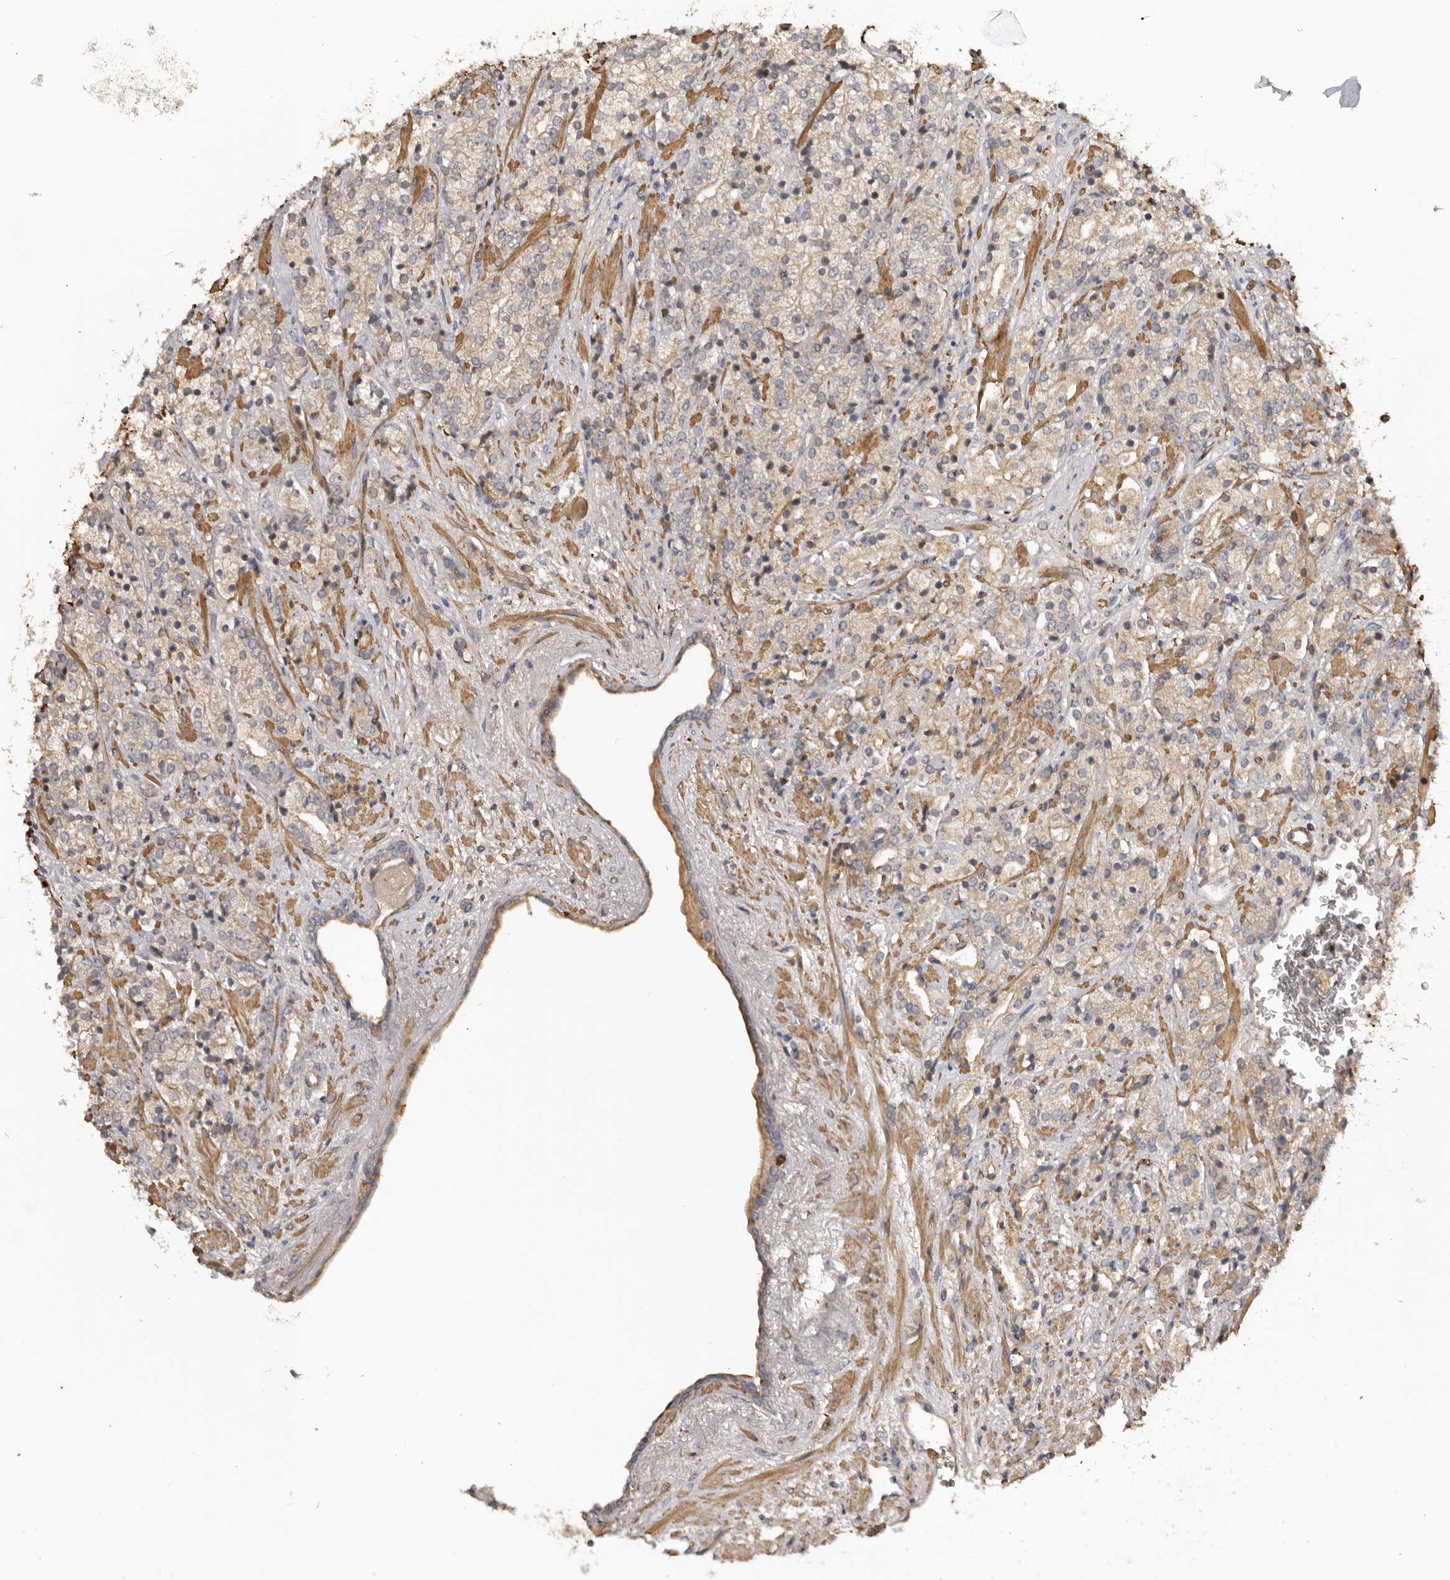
{"staining": {"intensity": "weak", "quantity": "25%-75%", "location": "cytoplasmic/membranous"}, "tissue": "prostate cancer", "cell_type": "Tumor cells", "image_type": "cancer", "snomed": [{"axis": "morphology", "description": "Adenocarcinoma, High grade"}, {"axis": "topography", "description": "Prostate"}], "caption": "Immunohistochemistry of prostate adenocarcinoma (high-grade) reveals low levels of weak cytoplasmic/membranous positivity in about 25%-75% of tumor cells.", "gene": "CDCA8", "patient": {"sex": "male", "age": 71}}